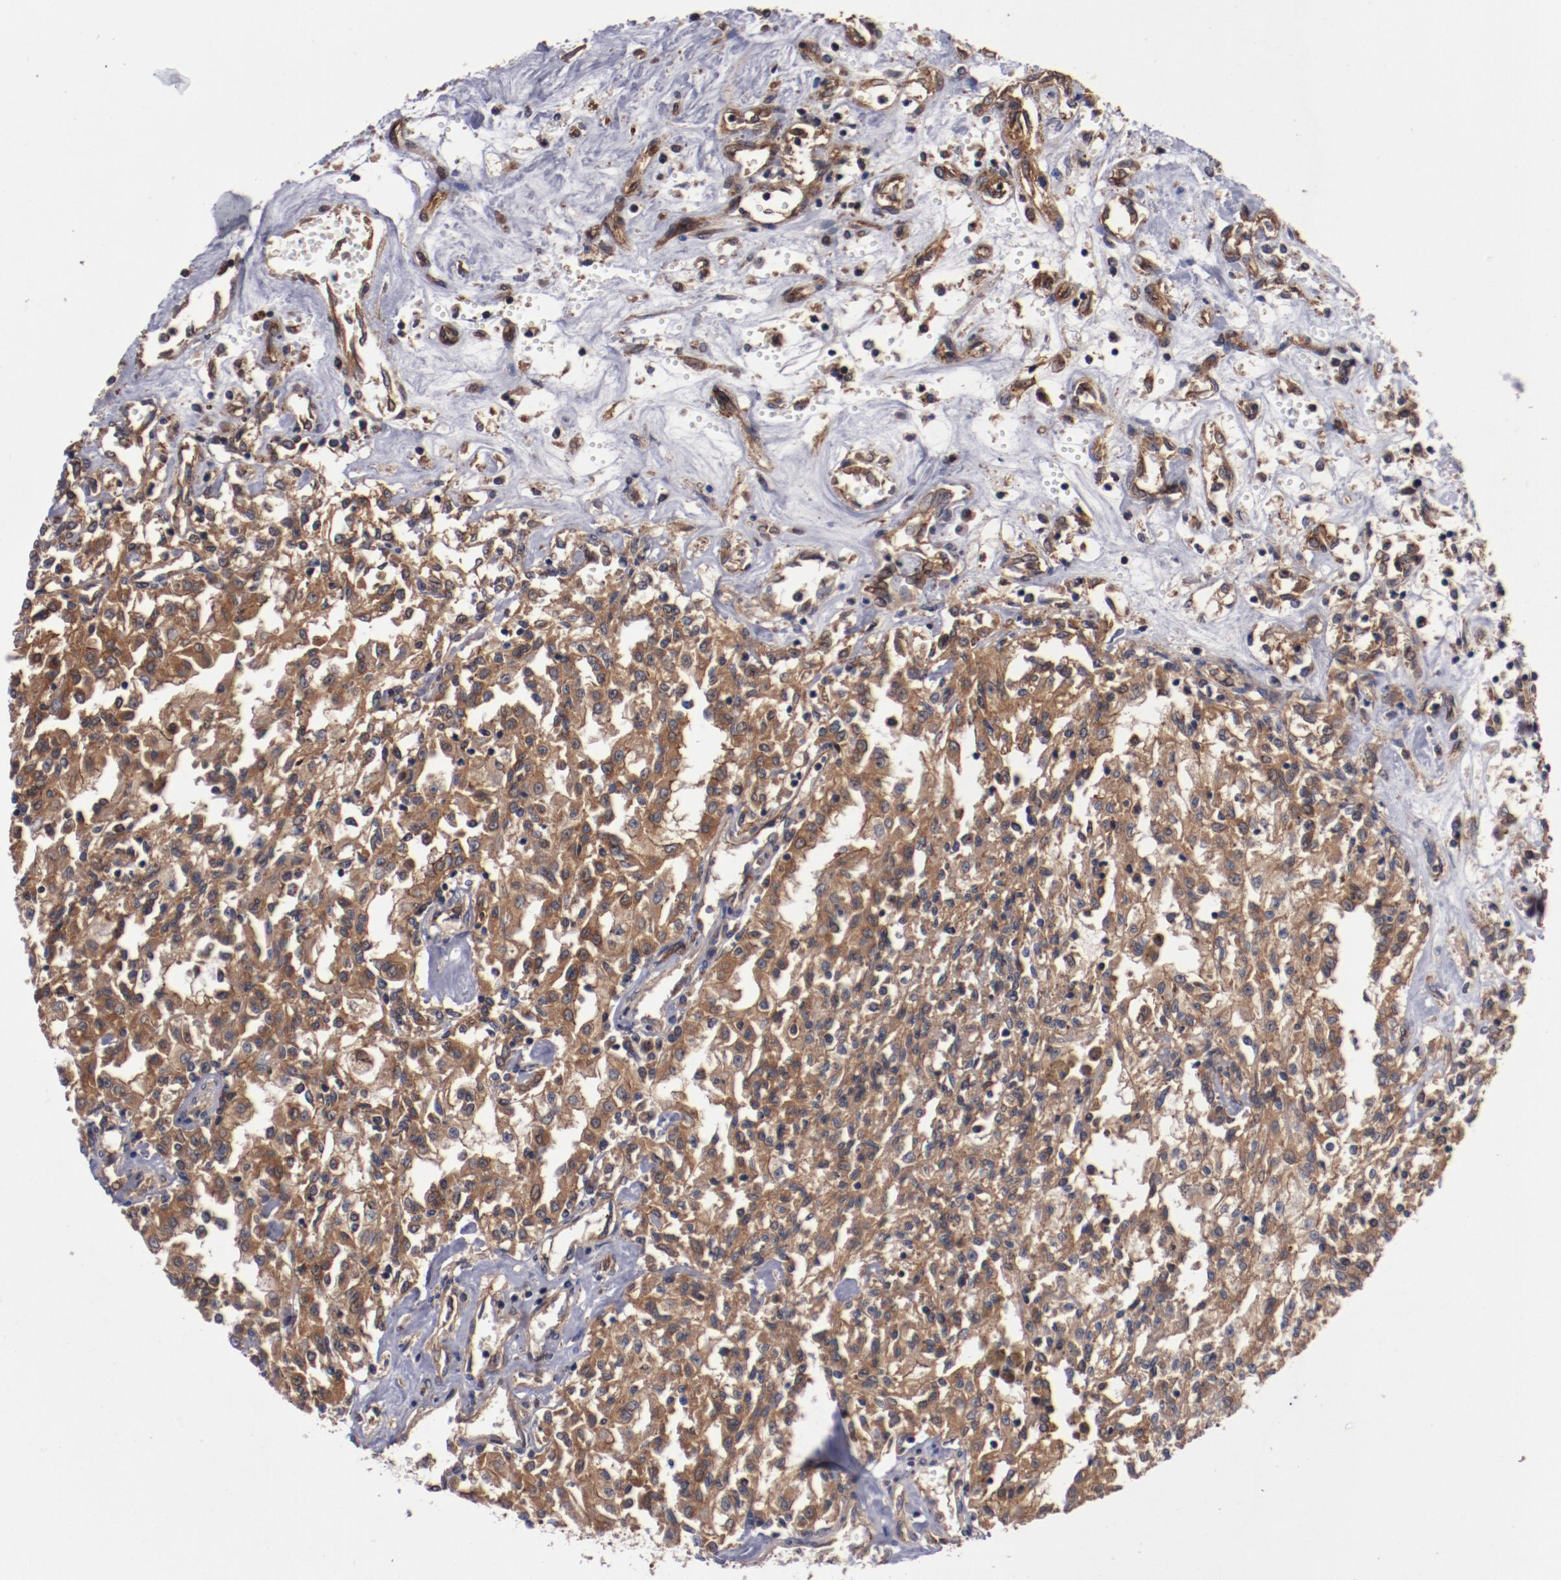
{"staining": {"intensity": "moderate", "quantity": "25%-75%", "location": "cytoplasmic/membranous"}, "tissue": "renal cancer", "cell_type": "Tumor cells", "image_type": "cancer", "snomed": [{"axis": "morphology", "description": "Adenocarcinoma, NOS"}, {"axis": "topography", "description": "Kidney"}], "caption": "Renal adenocarcinoma stained for a protein (brown) shows moderate cytoplasmic/membranous positive expression in approximately 25%-75% of tumor cells.", "gene": "DNAAF2", "patient": {"sex": "male", "age": 78}}